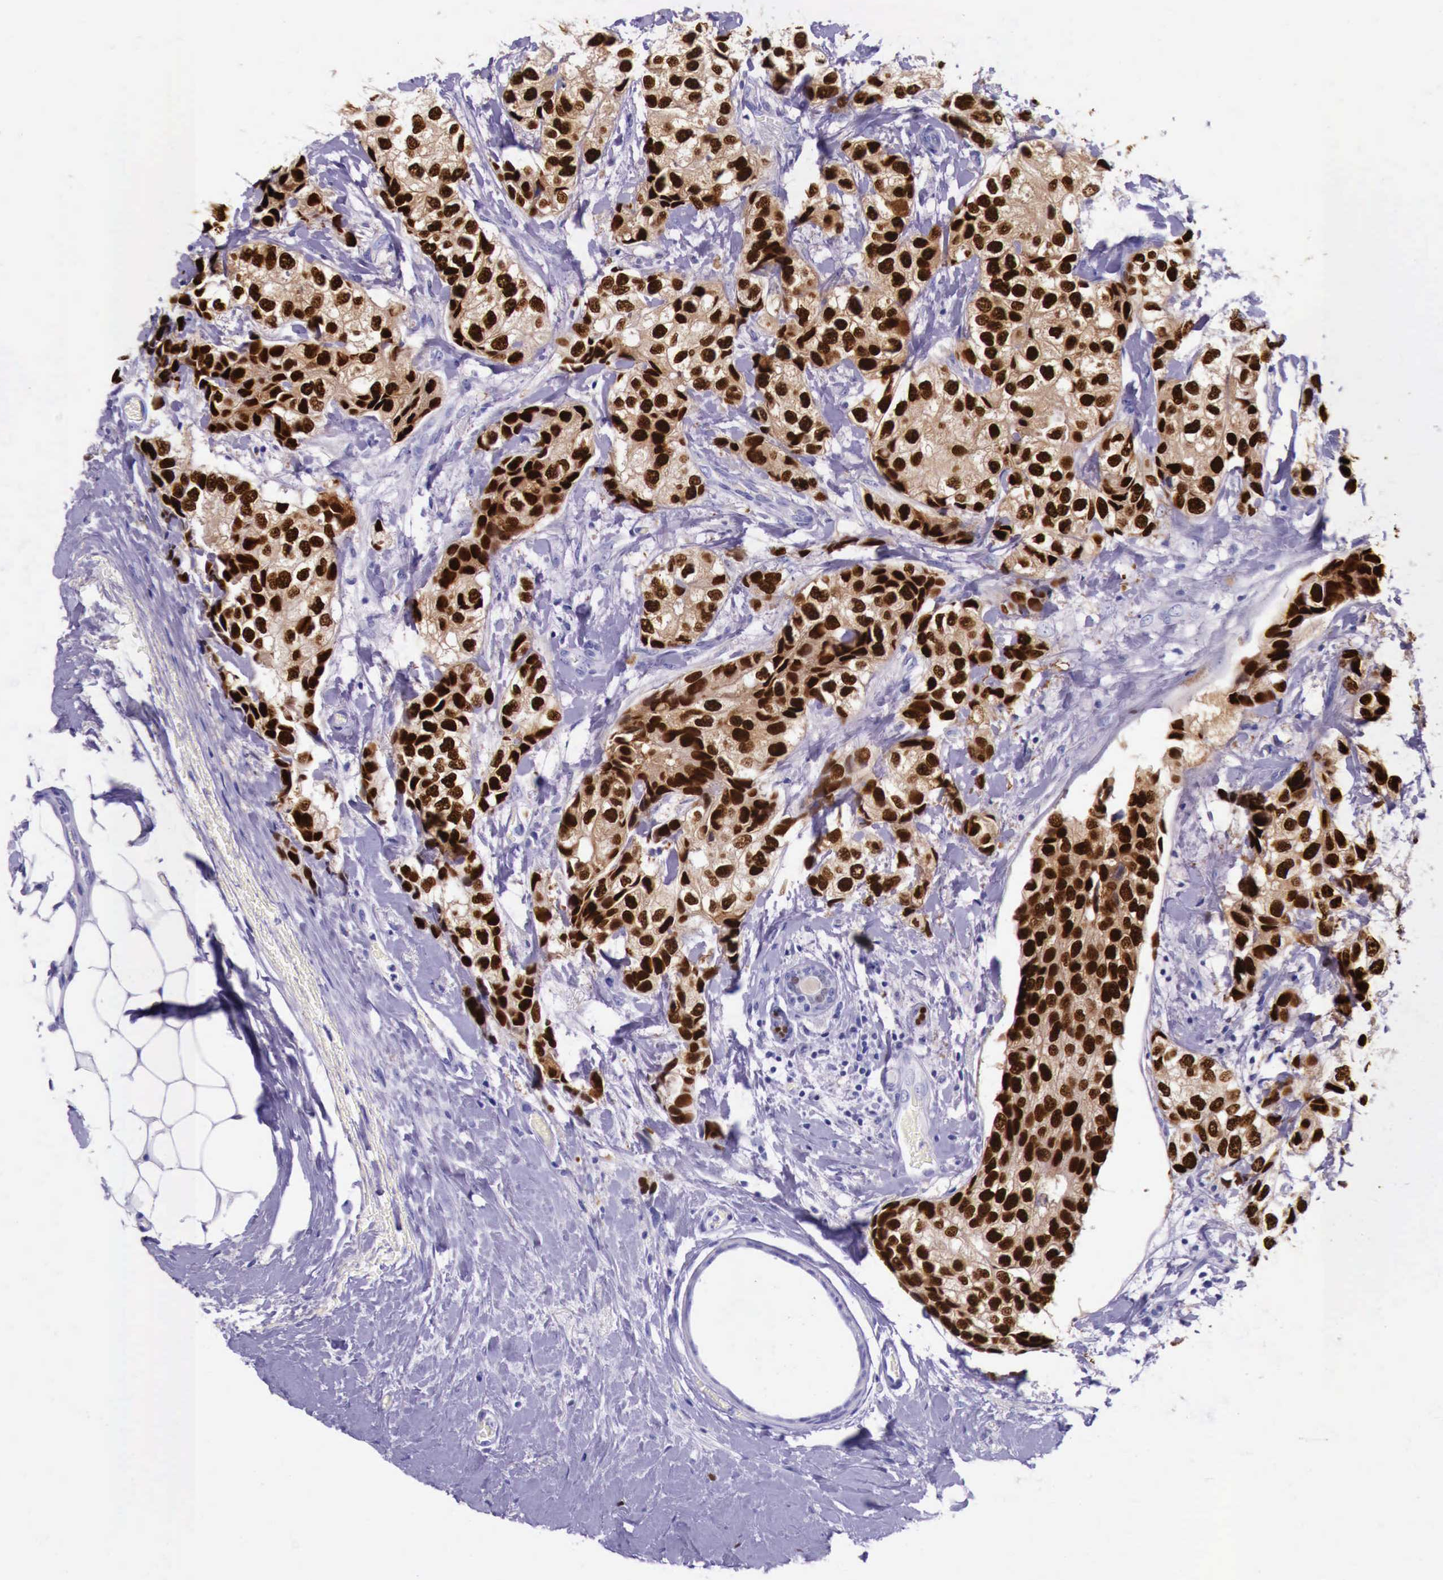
{"staining": {"intensity": "strong", "quantity": ">75%", "location": "nuclear"}, "tissue": "breast cancer", "cell_type": "Tumor cells", "image_type": "cancer", "snomed": [{"axis": "morphology", "description": "Duct carcinoma"}, {"axis": "topography", "description": "Breast"}], "caption": "A brown stain labels strong nuclear expression of a protein in breast infiltrating ductal carcinoma tumor cells. The staining was performed using DAB, with brown indicating positive protein expression. Nuclei are stained blue with hematoxylin.", "gene": "ESR1", "patient": {"sex": "female", "age": 68}}